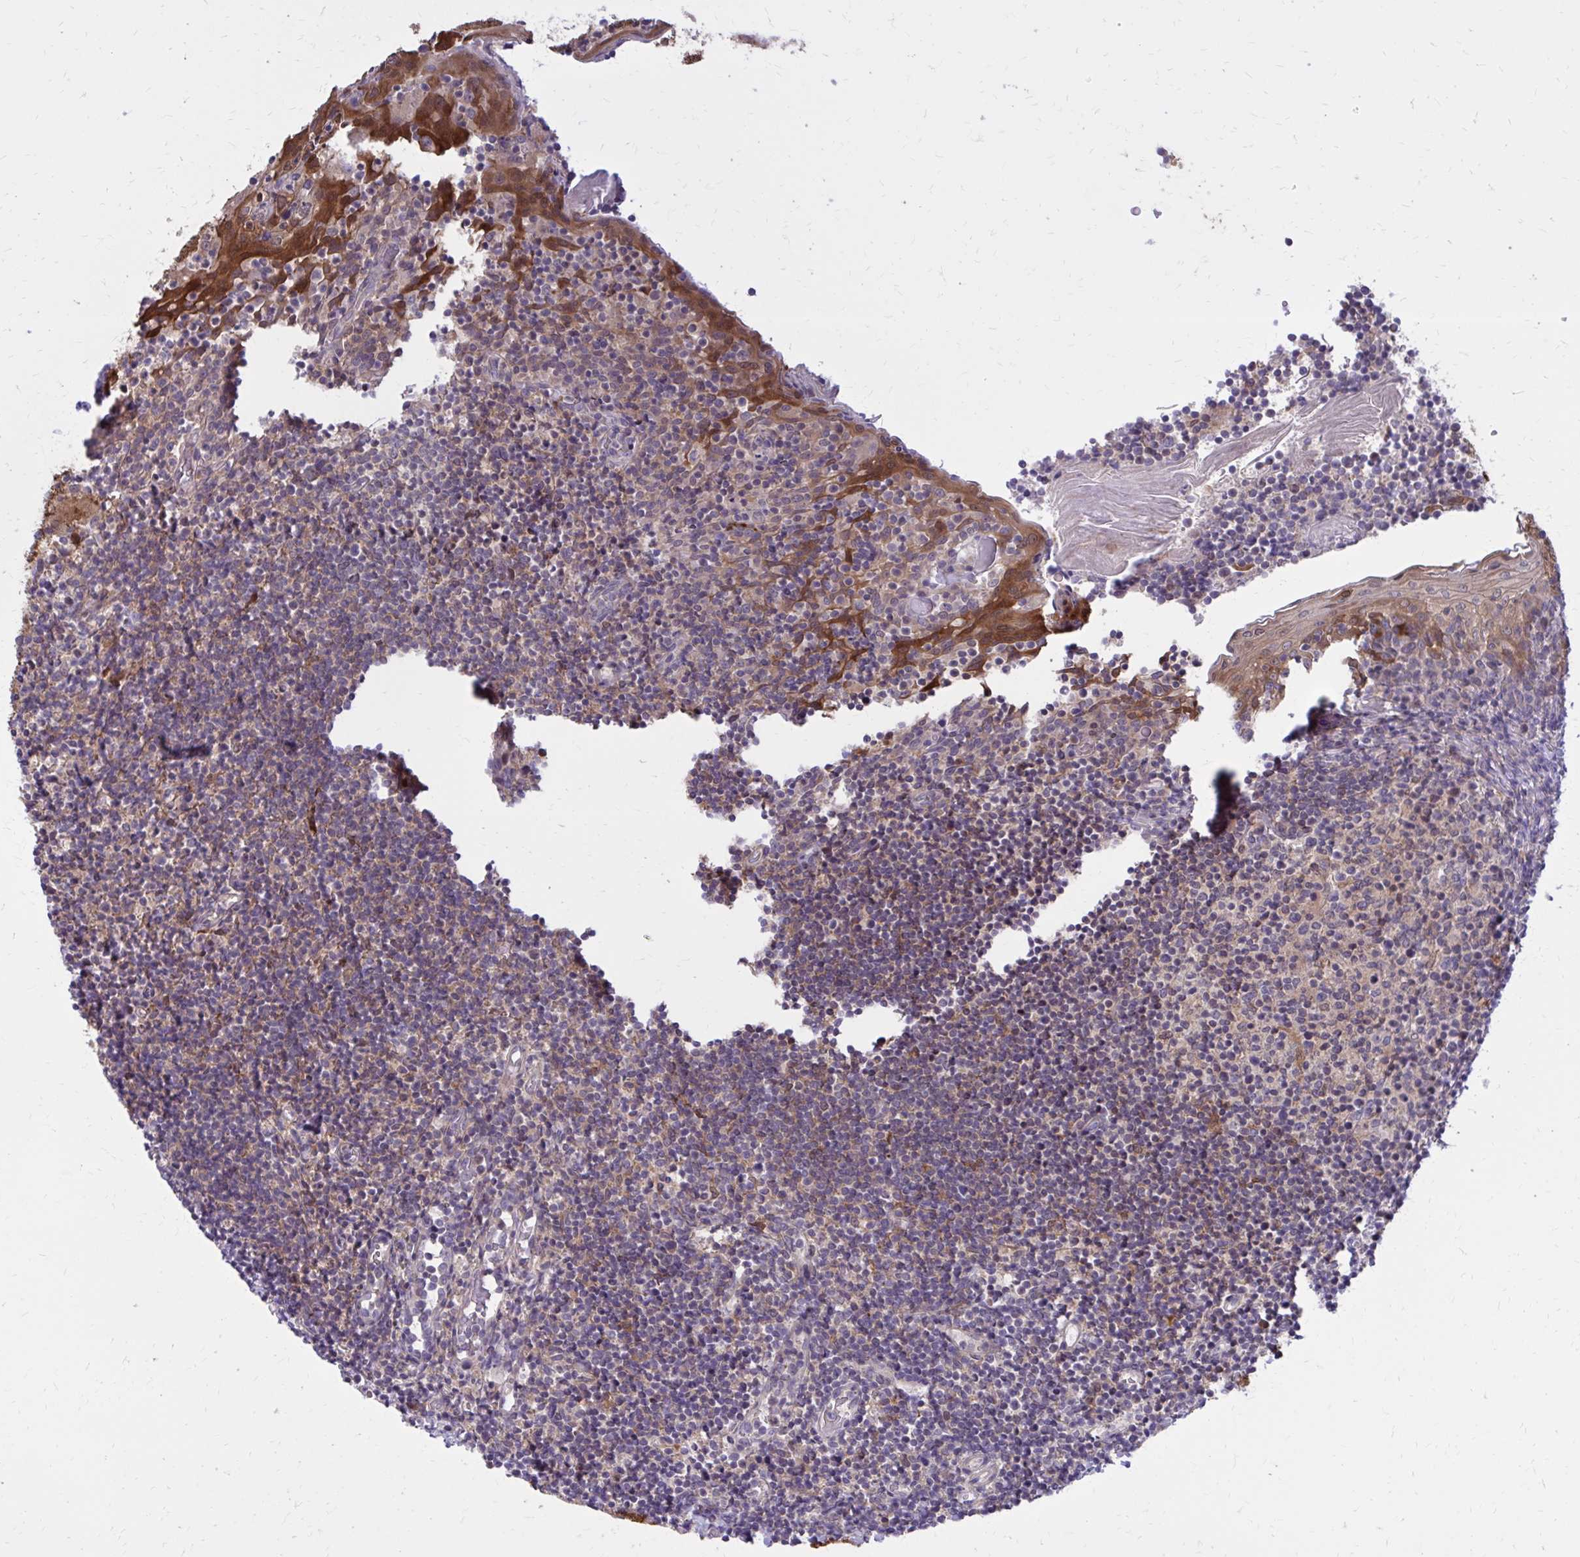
{"staining": {"intensity": "moderate", "quantity": "<25%", "location": "cytoplasmic/membranous"}, "tissue": "tonsil", "cell_type": "Germinal center cells", "image_type": "normal", "snomed": [{"axis": "morphology", "description": "Normal tissue, NOS"}, {"axis": "topography", "description": "Tonsil"}], "caption": "Unremarkable tonsil demonstrates moderate cytoplasmic/membranous expression in about <25% of germinal center cells Nuclei are stained in blue..", "gene": "DBI", "patient": {"sex": "female", "age": 10}}